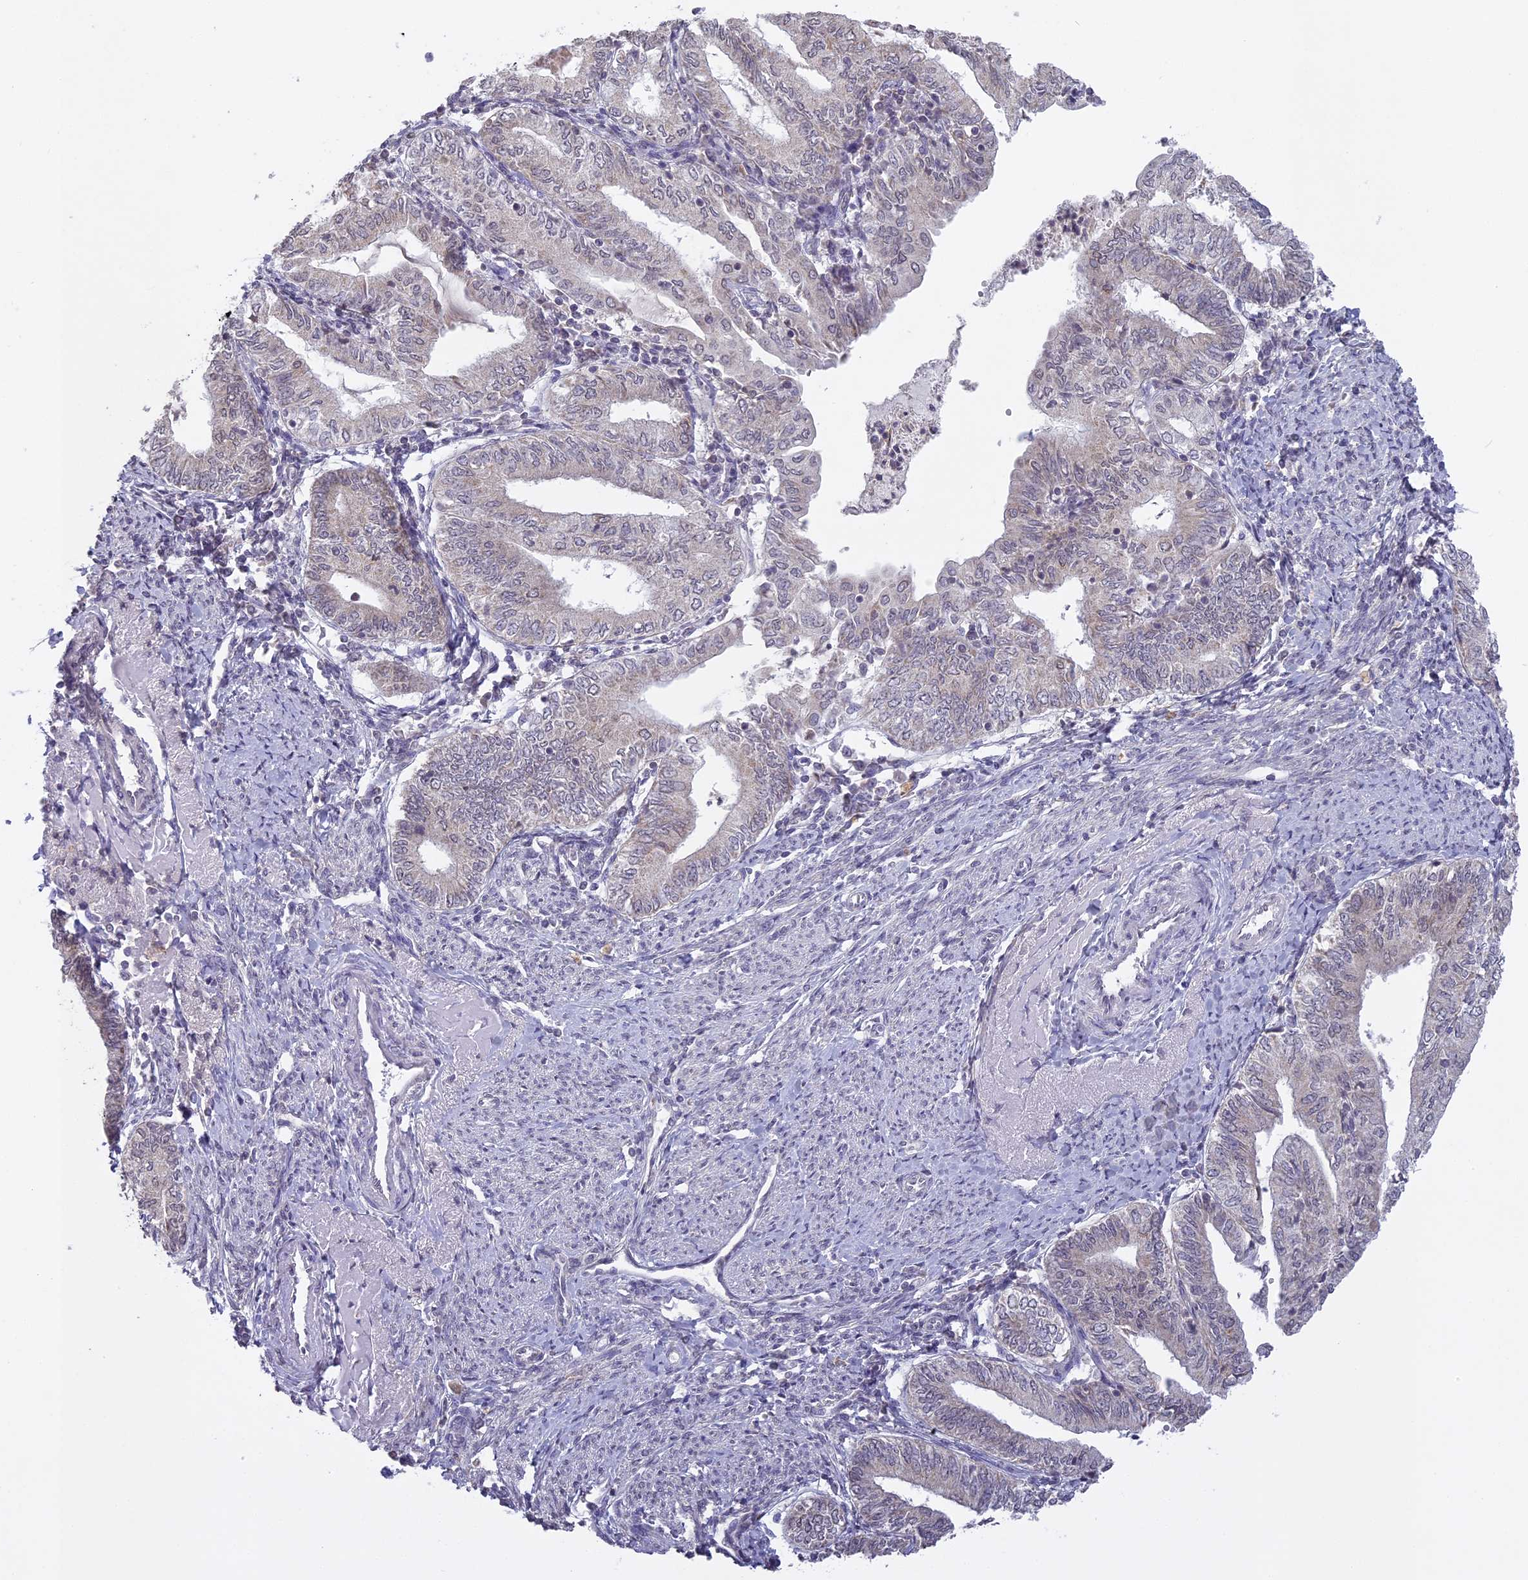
{"staining": {"intensity": "negative", "quantity": "none", "location": "none"}, "tissue": "endometrial cancer", "cell_type": "Tumor cells", "image_type": "cancer", "snomed": [{"axis": "morphology", "description": "Adenocarcinoma, NOS"}, {"axis": "topography", "description": "Endometrium"}], "caption": "The IHC photomicrograph has no significant expression in tumor cells of endometrial cancer (adenocarcinoma) tissue. The staining is performed using DAB brown chromogen with nuclei counter-stained in using hematoxylin.", "gene": "ERG28", "patient": {"sex": "female", "age": 66}}